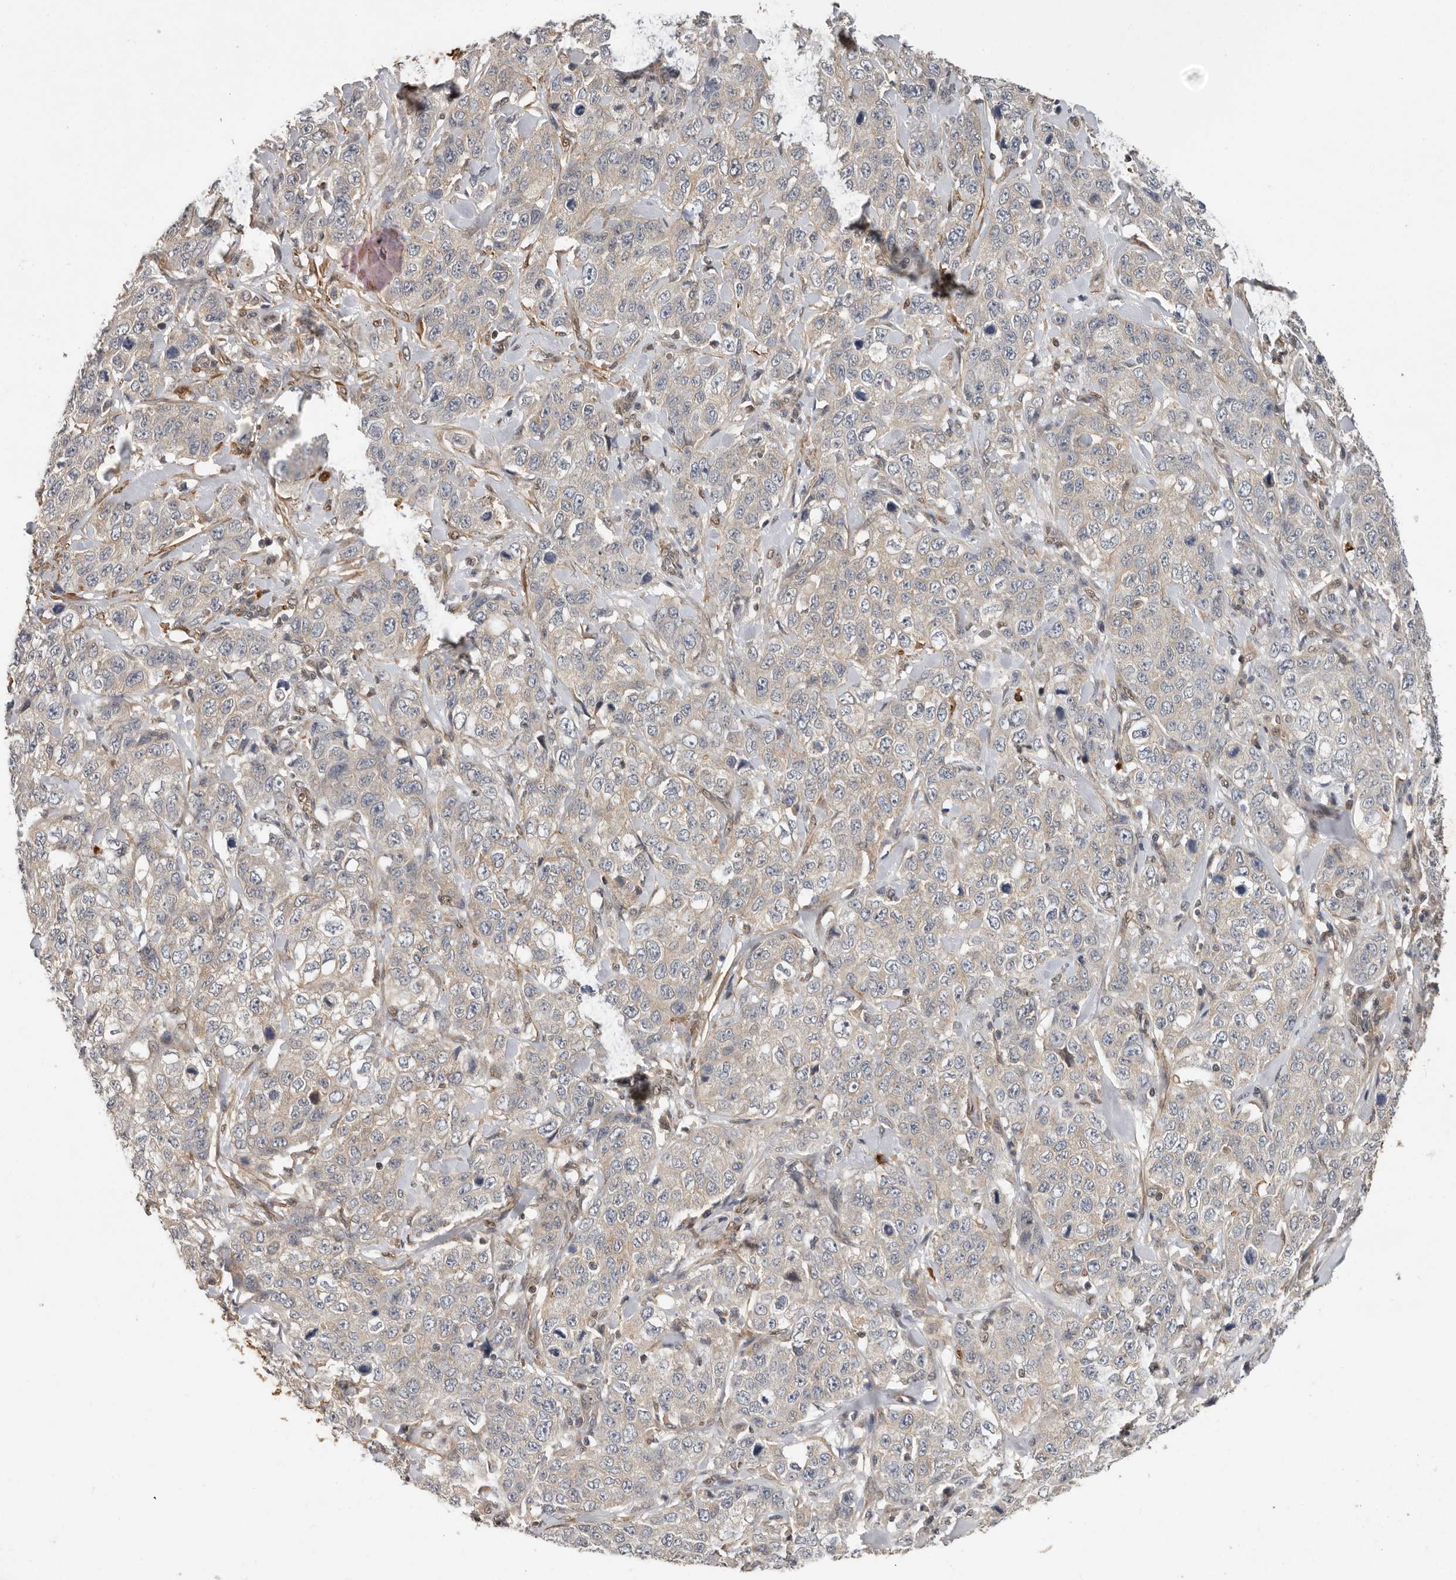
{"staining": {"intensity": "weak", "quantity": "<25%", "location": "cytoplasmic/membranous"}, "tissue": "stomach cancer", "cell_type": "Tumor cells", "image_type": "cancer", "snomed": [{"axis": "morphology", "description": "Adenocarcinoma, NOS"}, {"axis": "topography", "description": "Stomach"}], "caption": "Immunohistochemistry of stomach cancer exhibits no expression in tumor cells.", "gene": "RNF157", "patient": {"sex": "male", "age": 48}}